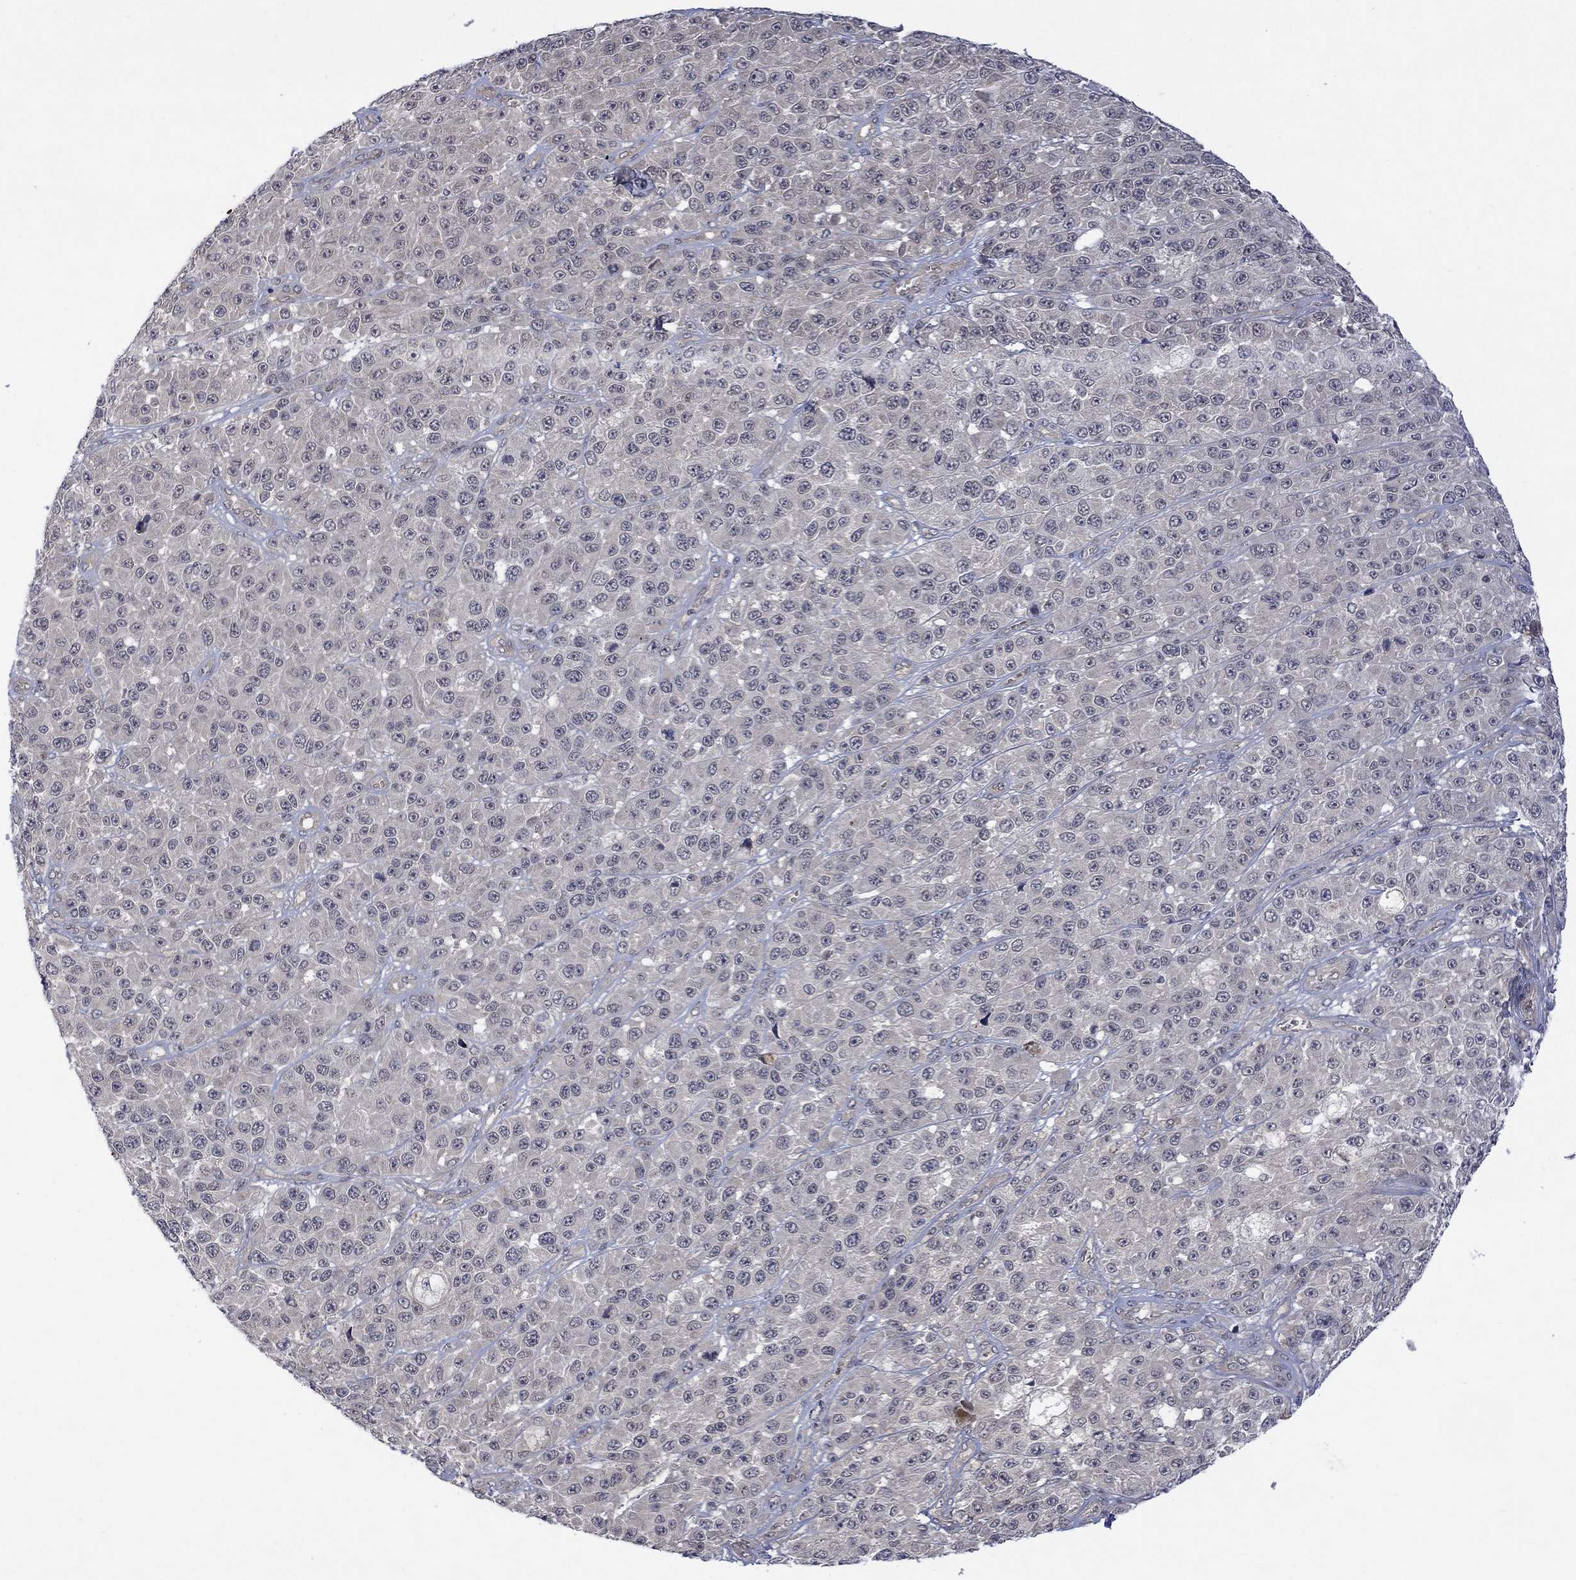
{"staining": {"intensity": "negative", "quantity": "none", "location": "none"}, "tissue": "melanoma", "cell_type": "Tumor cells", "image_type": "cancer", "snomed": [{"axis": "morphology", "description": "Malignant melanoma, NOS"}, {"axis": "topography", "description": "Skin"}], "caption": "The histopathology image shows no significant expression in tumor cells of malignant melanoma.", "gene": "GRIN2D", "patient": {"sex": "female", "age": 58}}